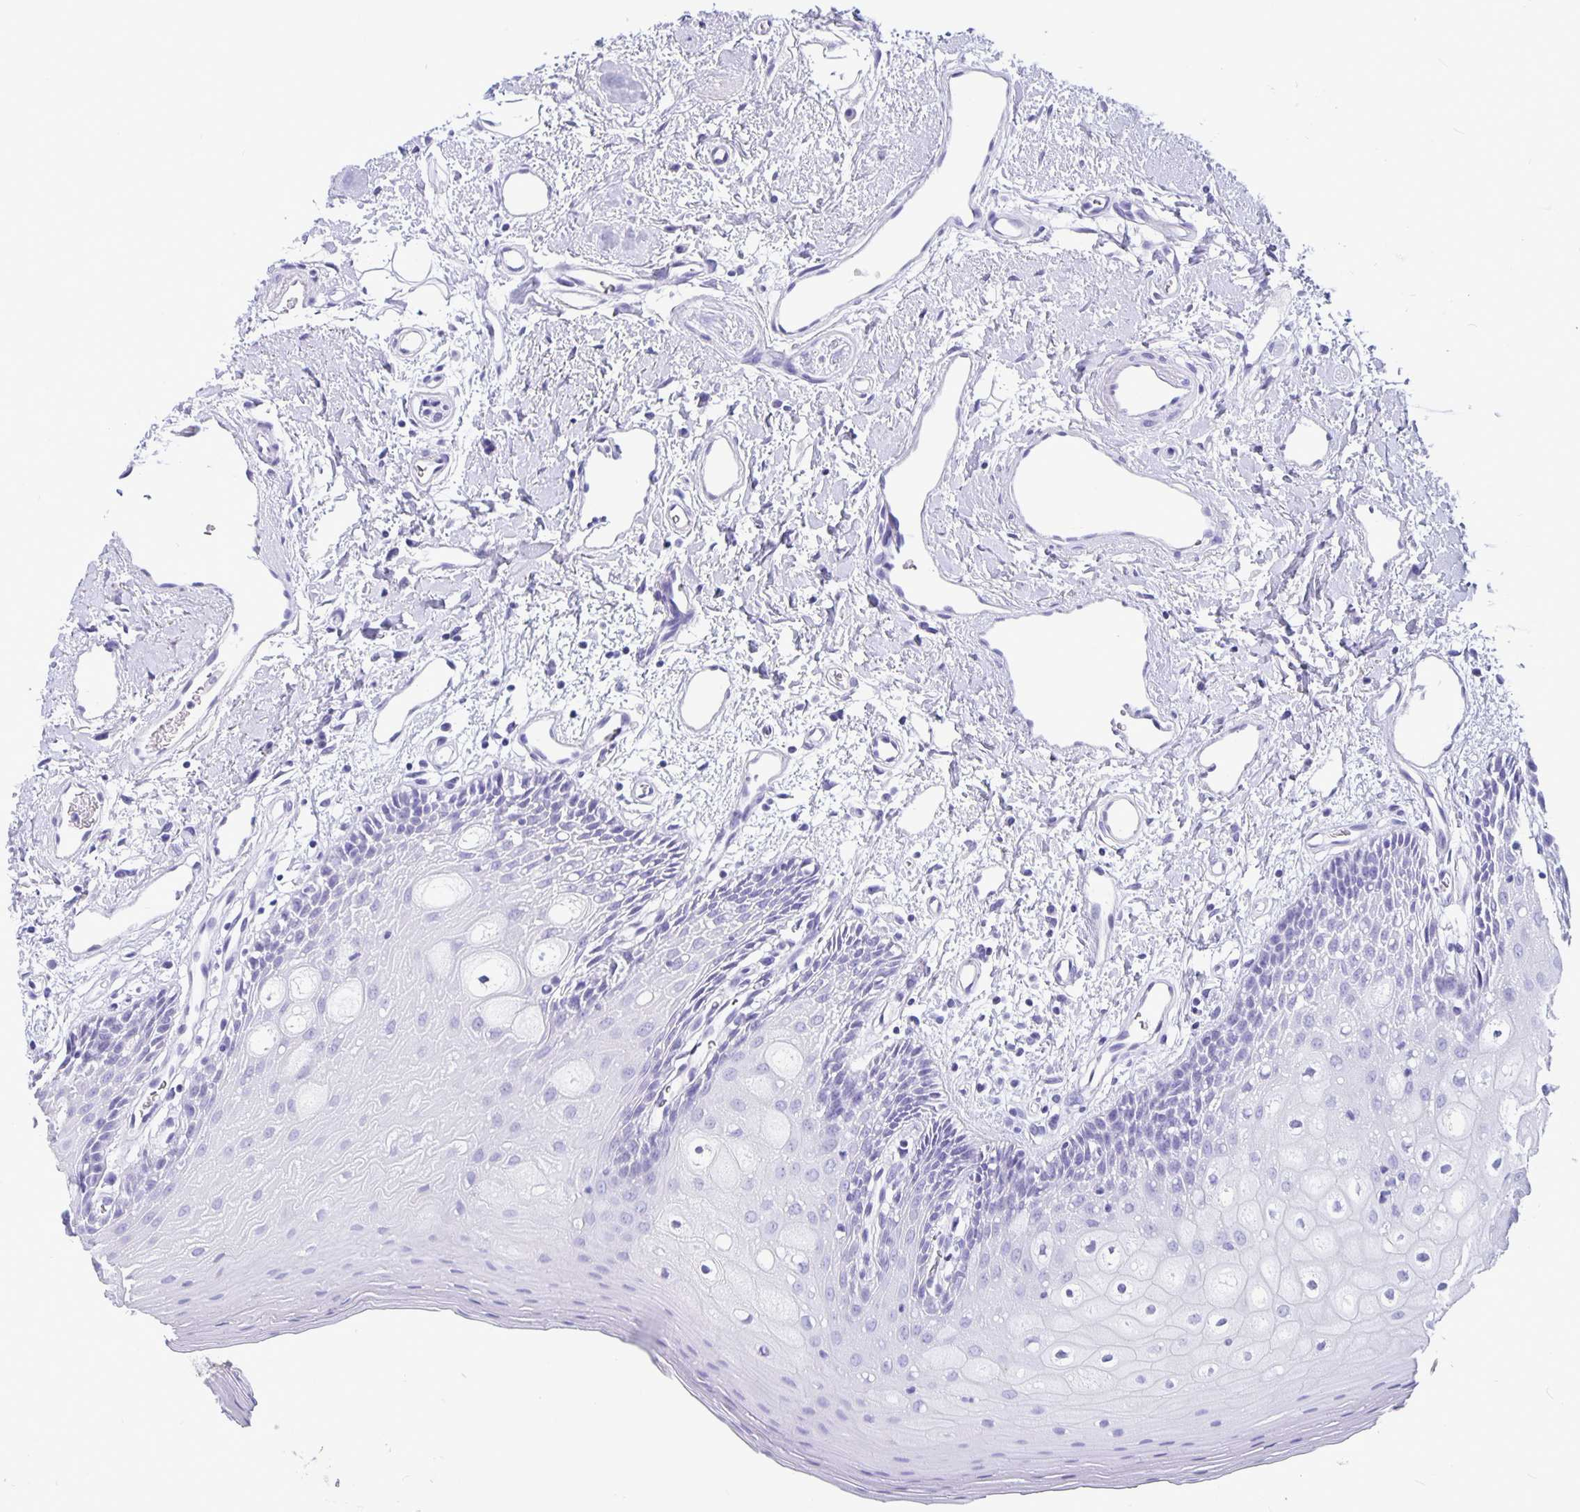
{"staining": {"intensity": "negative", "quantity": "none", "location": "none"}, "tissue": "oral mucosa", "cell_type": "Squamous epithelial cells", "image_type": "normal", "snomed": [{"axis": "morphology", "description": "Normal tissue, NOS"}, {"axis": "topography", "description": "Oral tissue"}], "caption": "Protein analysis of benign oral mucosa demonstrates no significant positivity in squamous epithelial cells. (Immunohistochemistry (ihc), brightfield microscopy, high magnification).", "gene": "BPIFA3", "patient": {"sex": "female", "age": 43}}